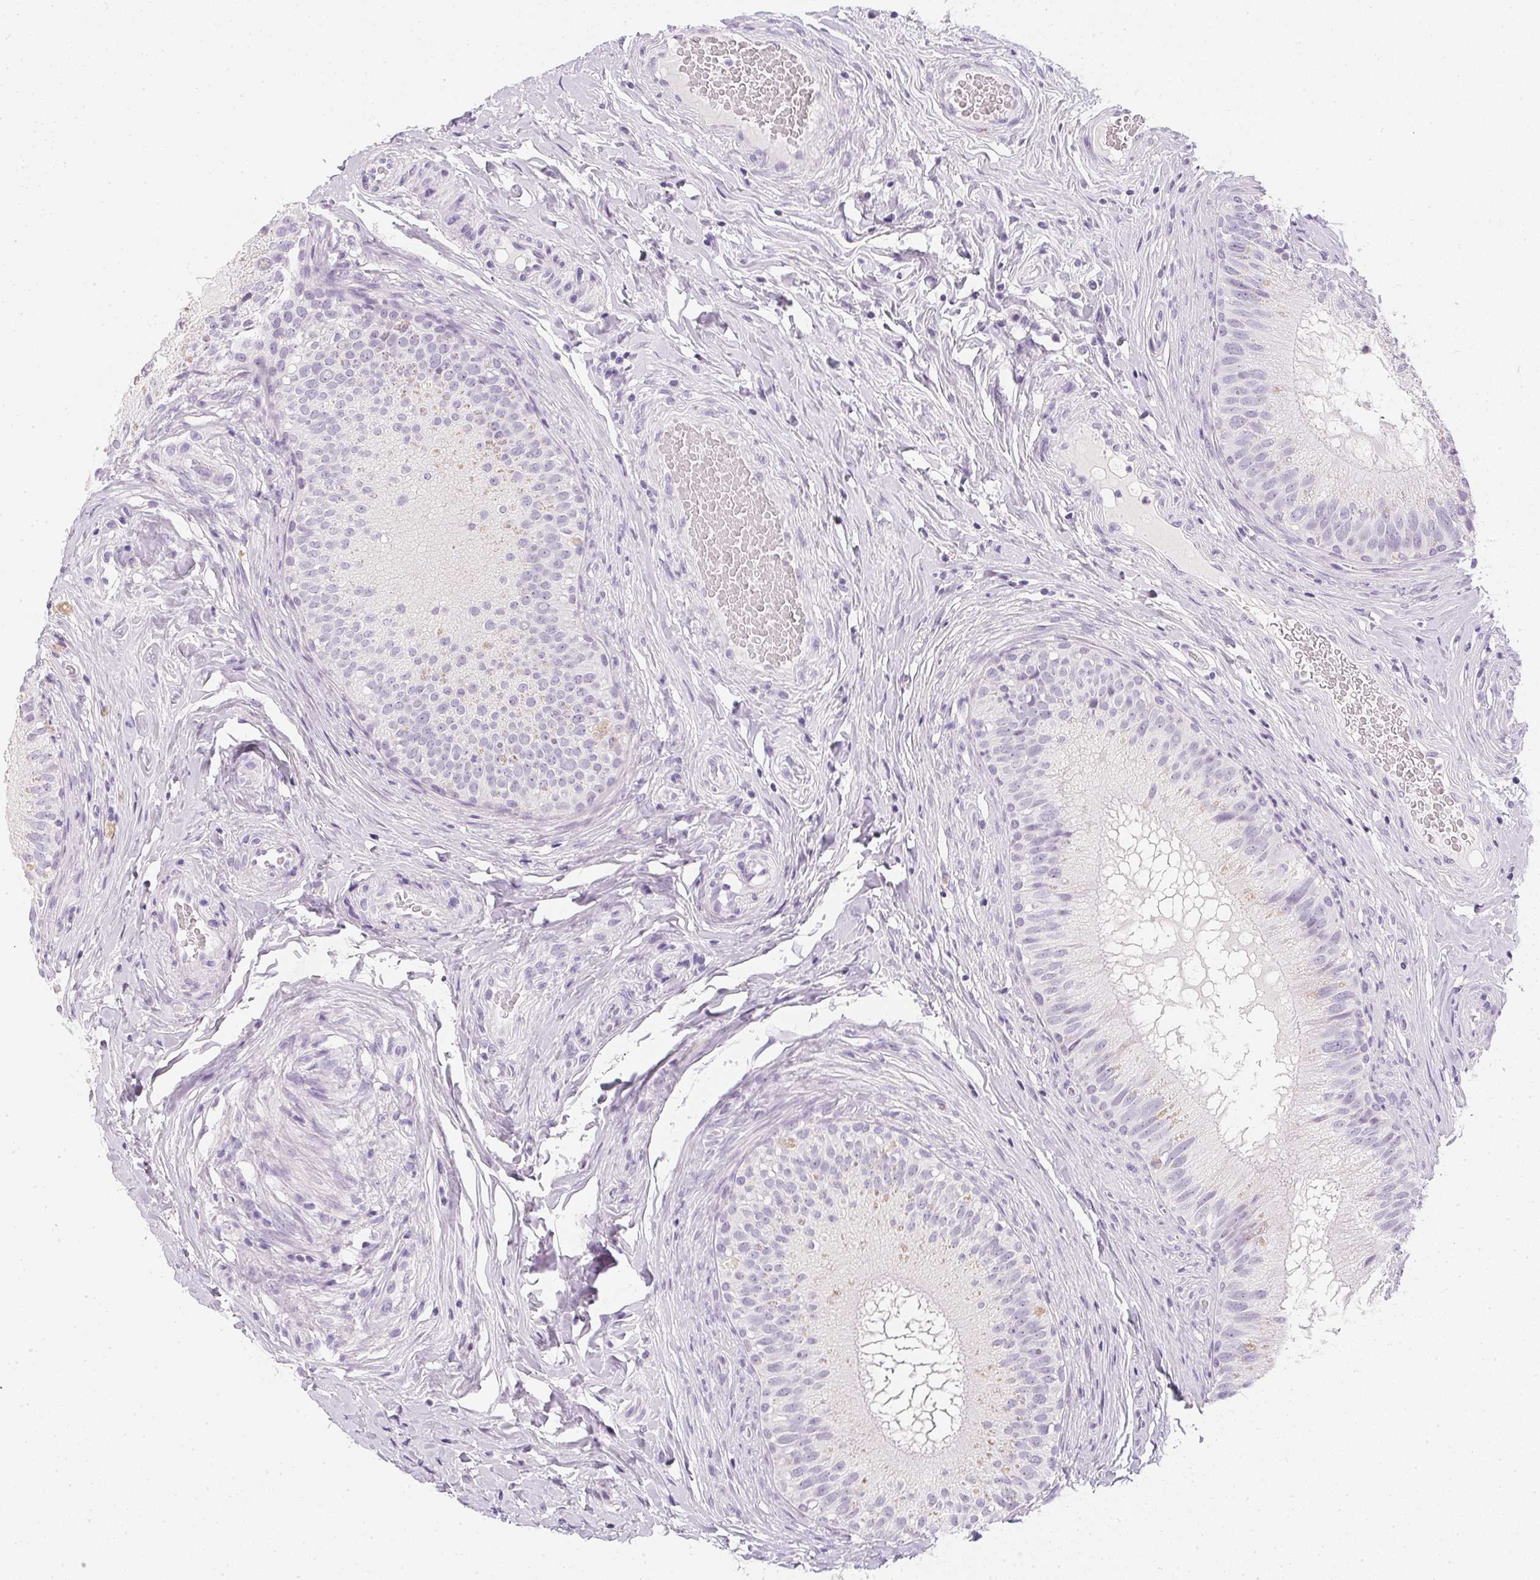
{"staining": {"intensity": "negative", "quantity": "none", "location": "none"}, "tissue": "epididymis", "cell_type": "Glandular cells", "image_type": "normal", "snomed": [{"axis": "morphology", "description": "Normal tissue, NOS"}, {"axis": "topography", "description": "Epididymis"}], "caption": "This micrograph is of normal epididymis stained with immunohistochemistry to label a protein in brown with the nuclei are counter-stained blue. There is no staining in glandular cells. The staining was performed using DAB (3,3'-diaminobenzidine) to visualize the protein expression in brown, while the nuclei were stained in blue with hematoxylin (Magnification: 20x).", "gene": "PPY", "patient": {"sex": "male", "age": 34}}